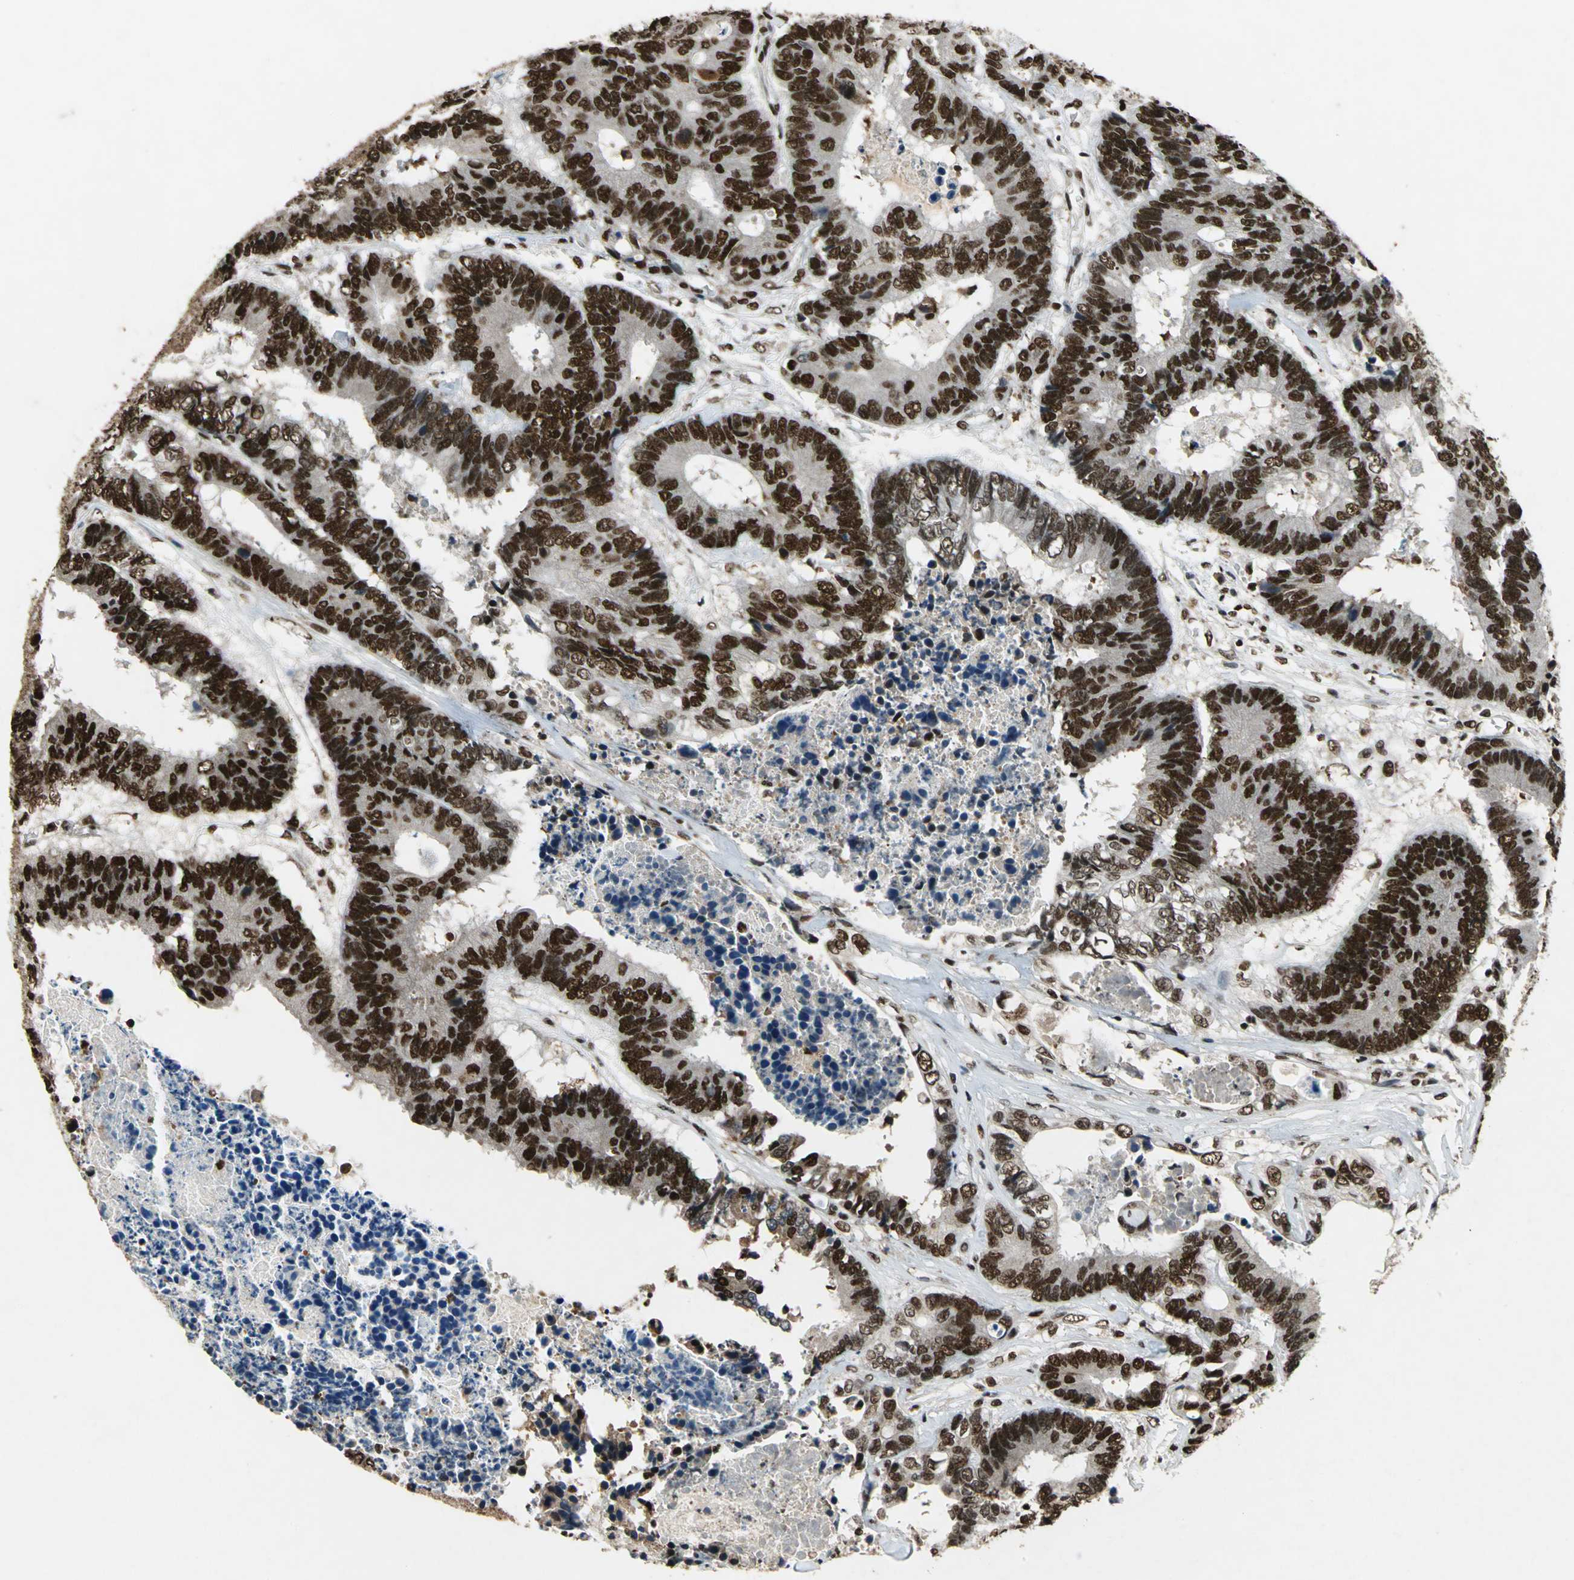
{"staining": {"intensity": "strong", "quantity": ">75%", "location": "nuclear"}, "tissue": "colorectal cancer", "cell_type": "Tumor cells", "image_type": "cancer", "snomed": [{"axis": "morphology", "description": "Adenocarcinoma, NOS"}, {"axis": "topography", "description": "Rectum"}], "caption": "This photomicrograph demonstrates immunohistochemistry (IHC) staining of colorectal cancer (adenocarcinoma), with high strong nuclear expression in approximately >75% of tumor cells.", "gene": "MTA2", "patient": {"sex": "male", "age": 55}}